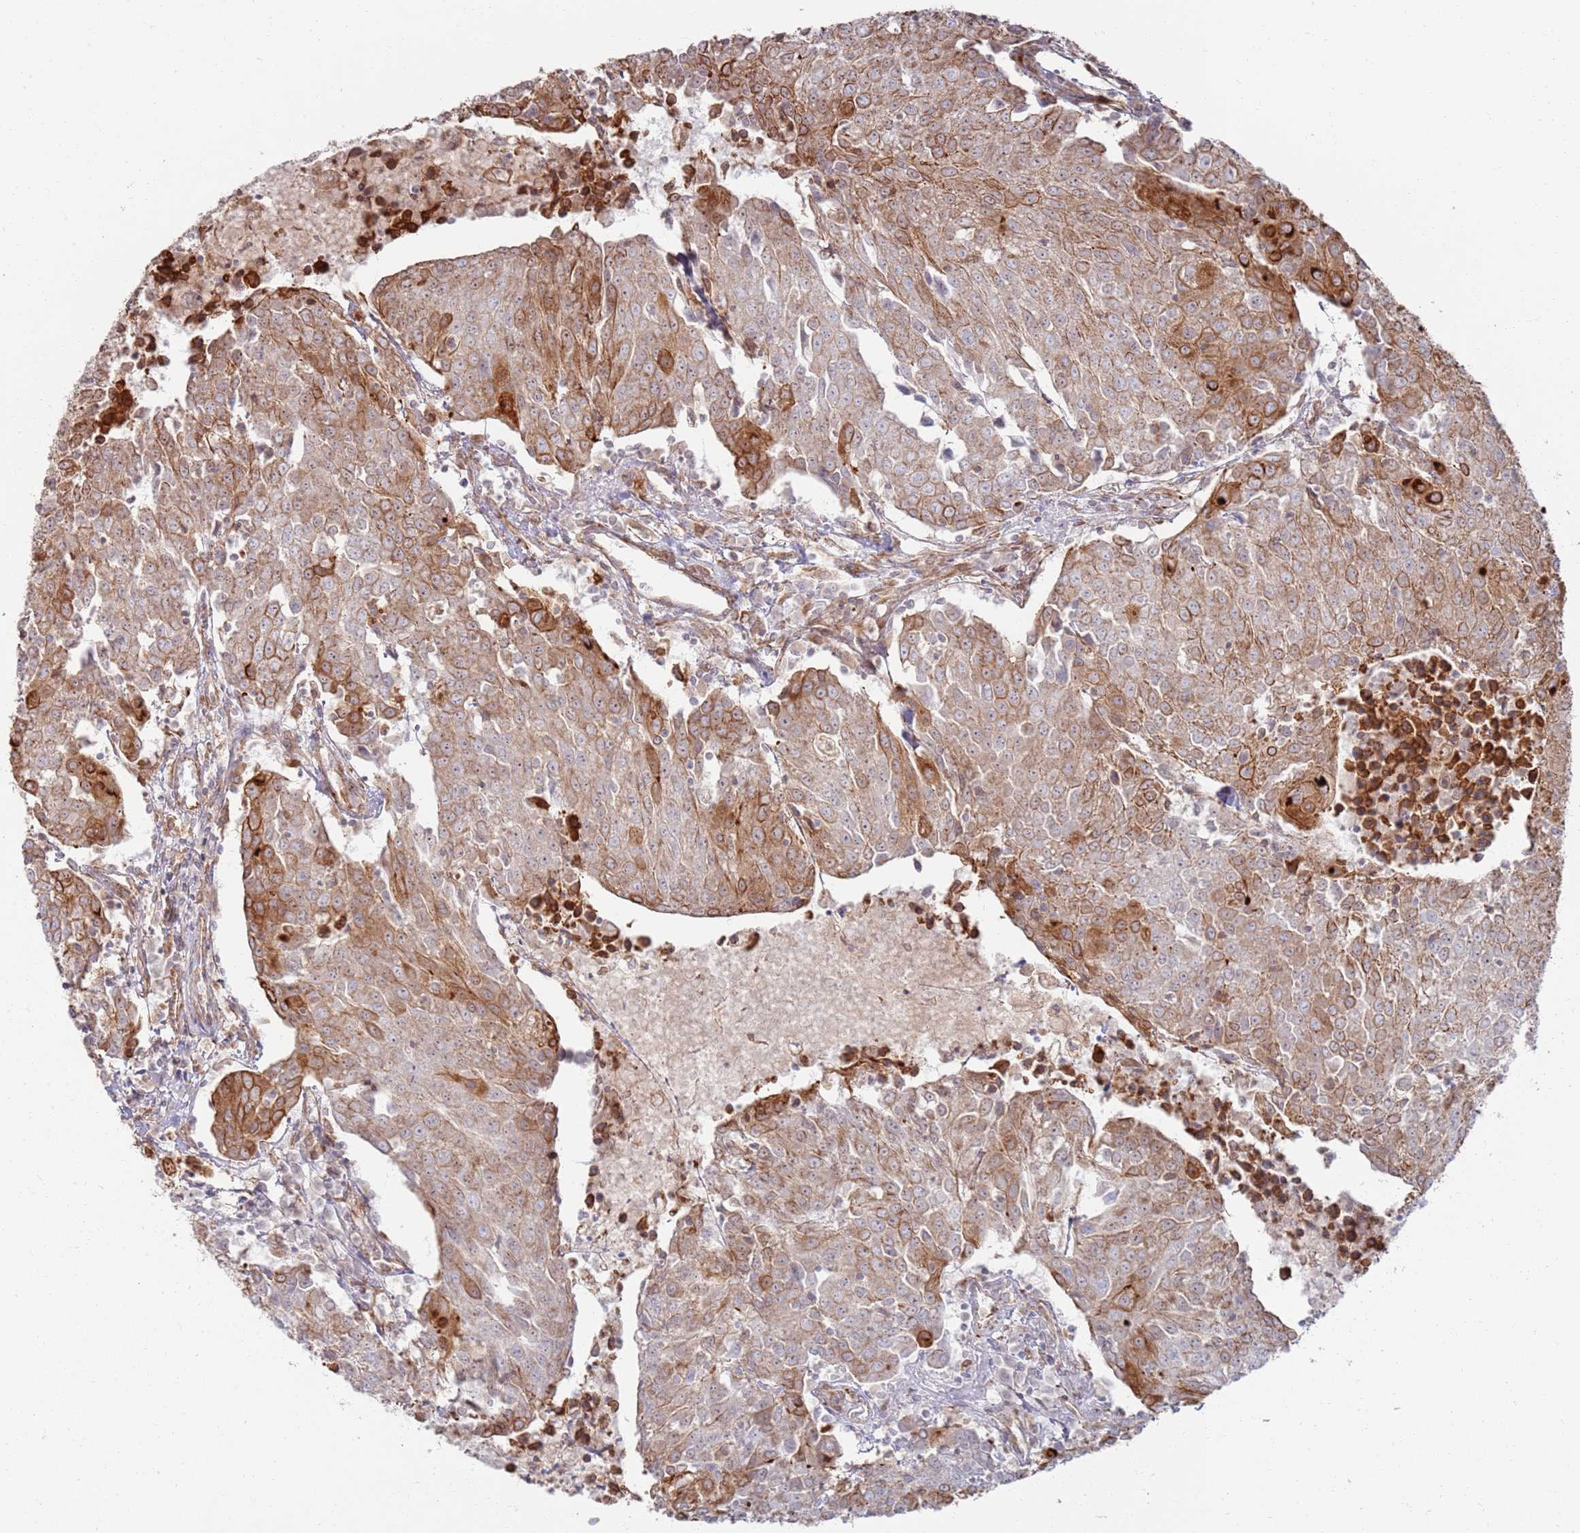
{"staining": {"intensity": "moderate", "quantity": "25%-75%", "location": "cytoplasmic/membranous"}, "tissue": "urothelial cancer", "cell_type": "Tumor cells", "image_type": "cancer", "snomed": [{"axis": "morphology", "description": "Urothelial carcinoma, High grade"}, {"axis": "topography", "description": "Urinary bladder"}], "caption": "Tumor cells show medium levels of moderate cytoplasmic/membranous expression in about 25%-75% of cells in urothelial cancer. (DAB (3,3'-diaminobenzidine) IHC with brightfield microscopy, high magnification).", "gene": "PHF21A", "patient": {"sex": "female", "age": 85}}